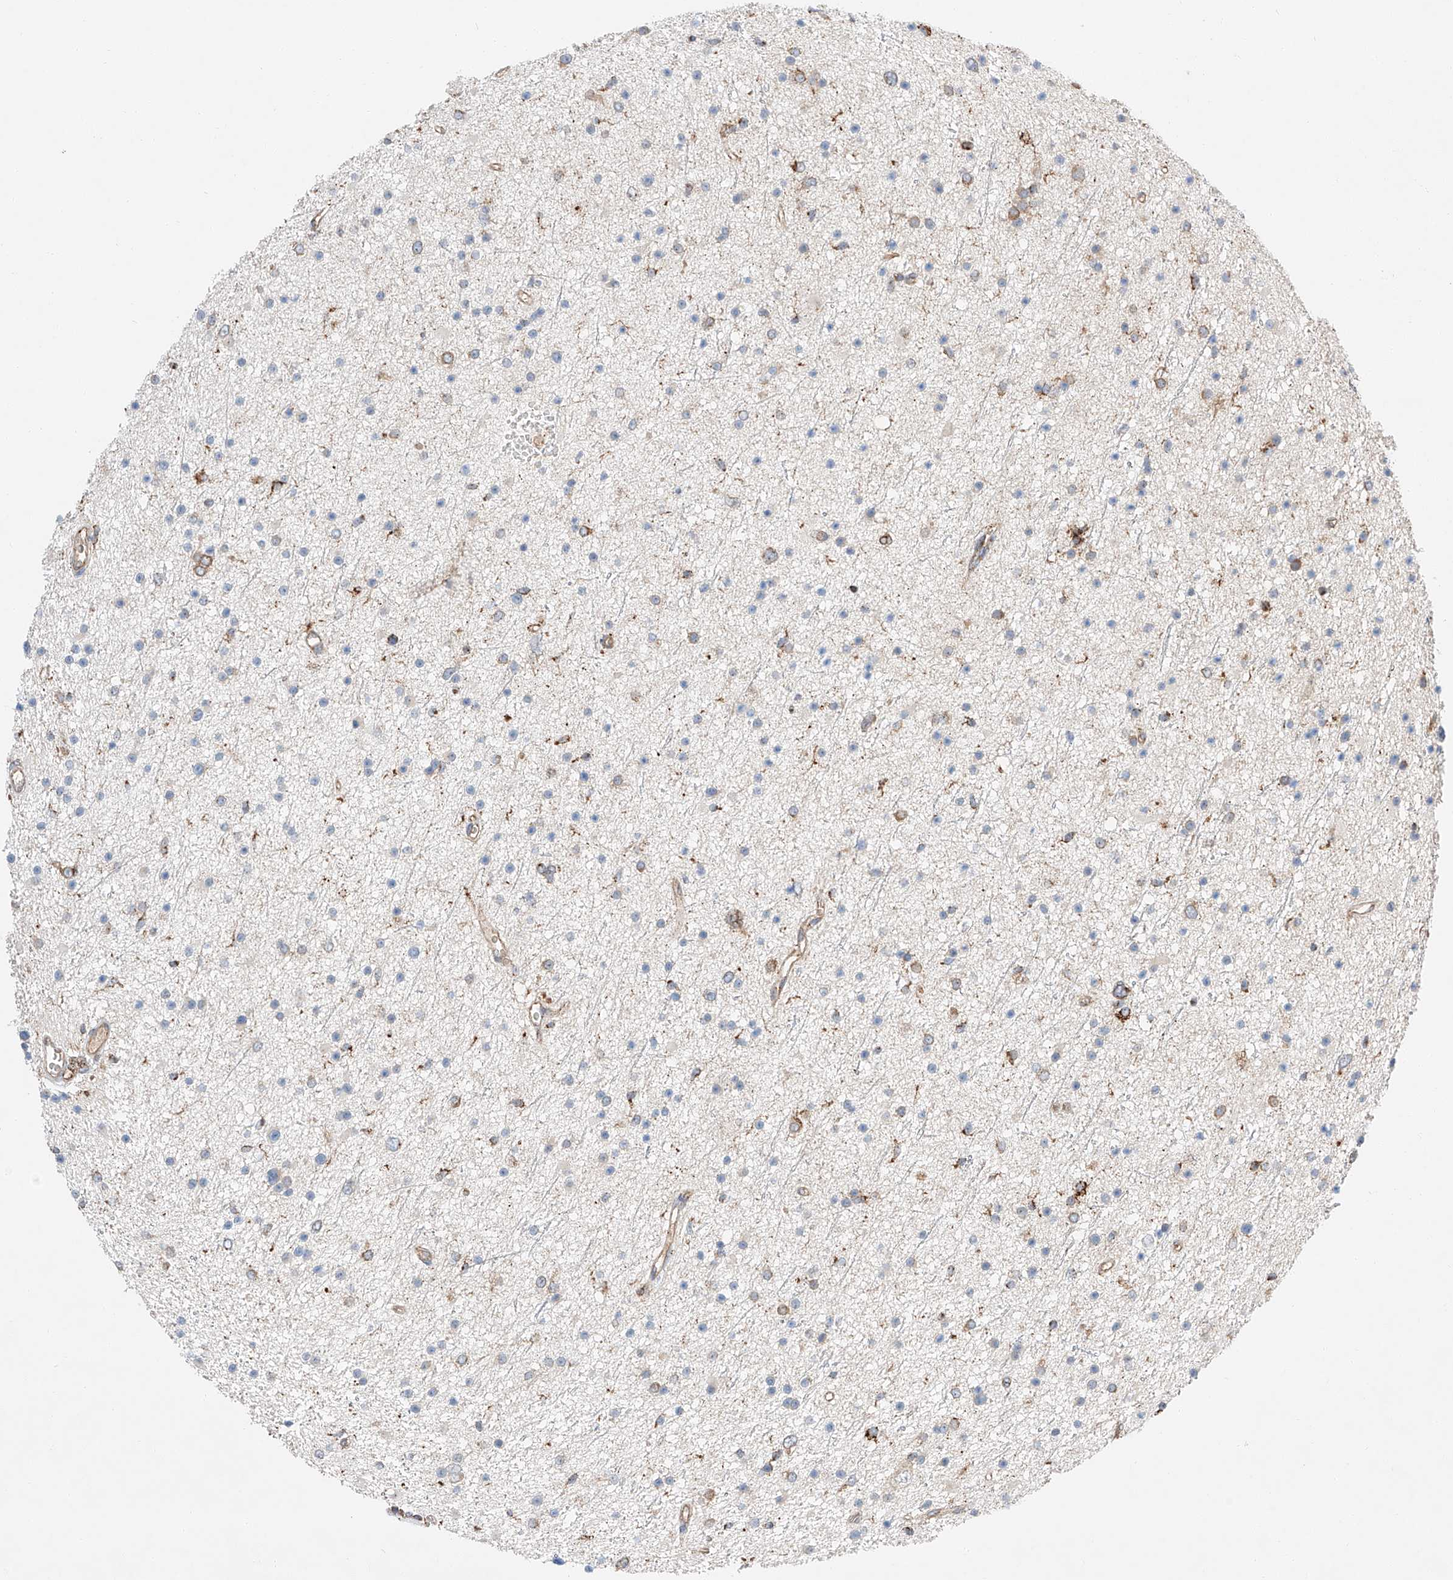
{"staining": {"intensity": "moderate", "quantity": "<25%", "location": "cytoplasmic/membranous"}, "tissue": "glioma", "cell_type": "Tumor cells", "image_type": "cancer", "snomed": [{"axis": "morphology", "description": "Glioma, malignant, Low grade"}, {"axis": "topography", "description": "Cerebral cortex"}], "caption": "Moderate cytoplasmic/membranous protein staining is identified in approximately <25% of tumor cells in glioma.", "gene": "RUSC1", "patient": {"sex": "female", "age": 39}}